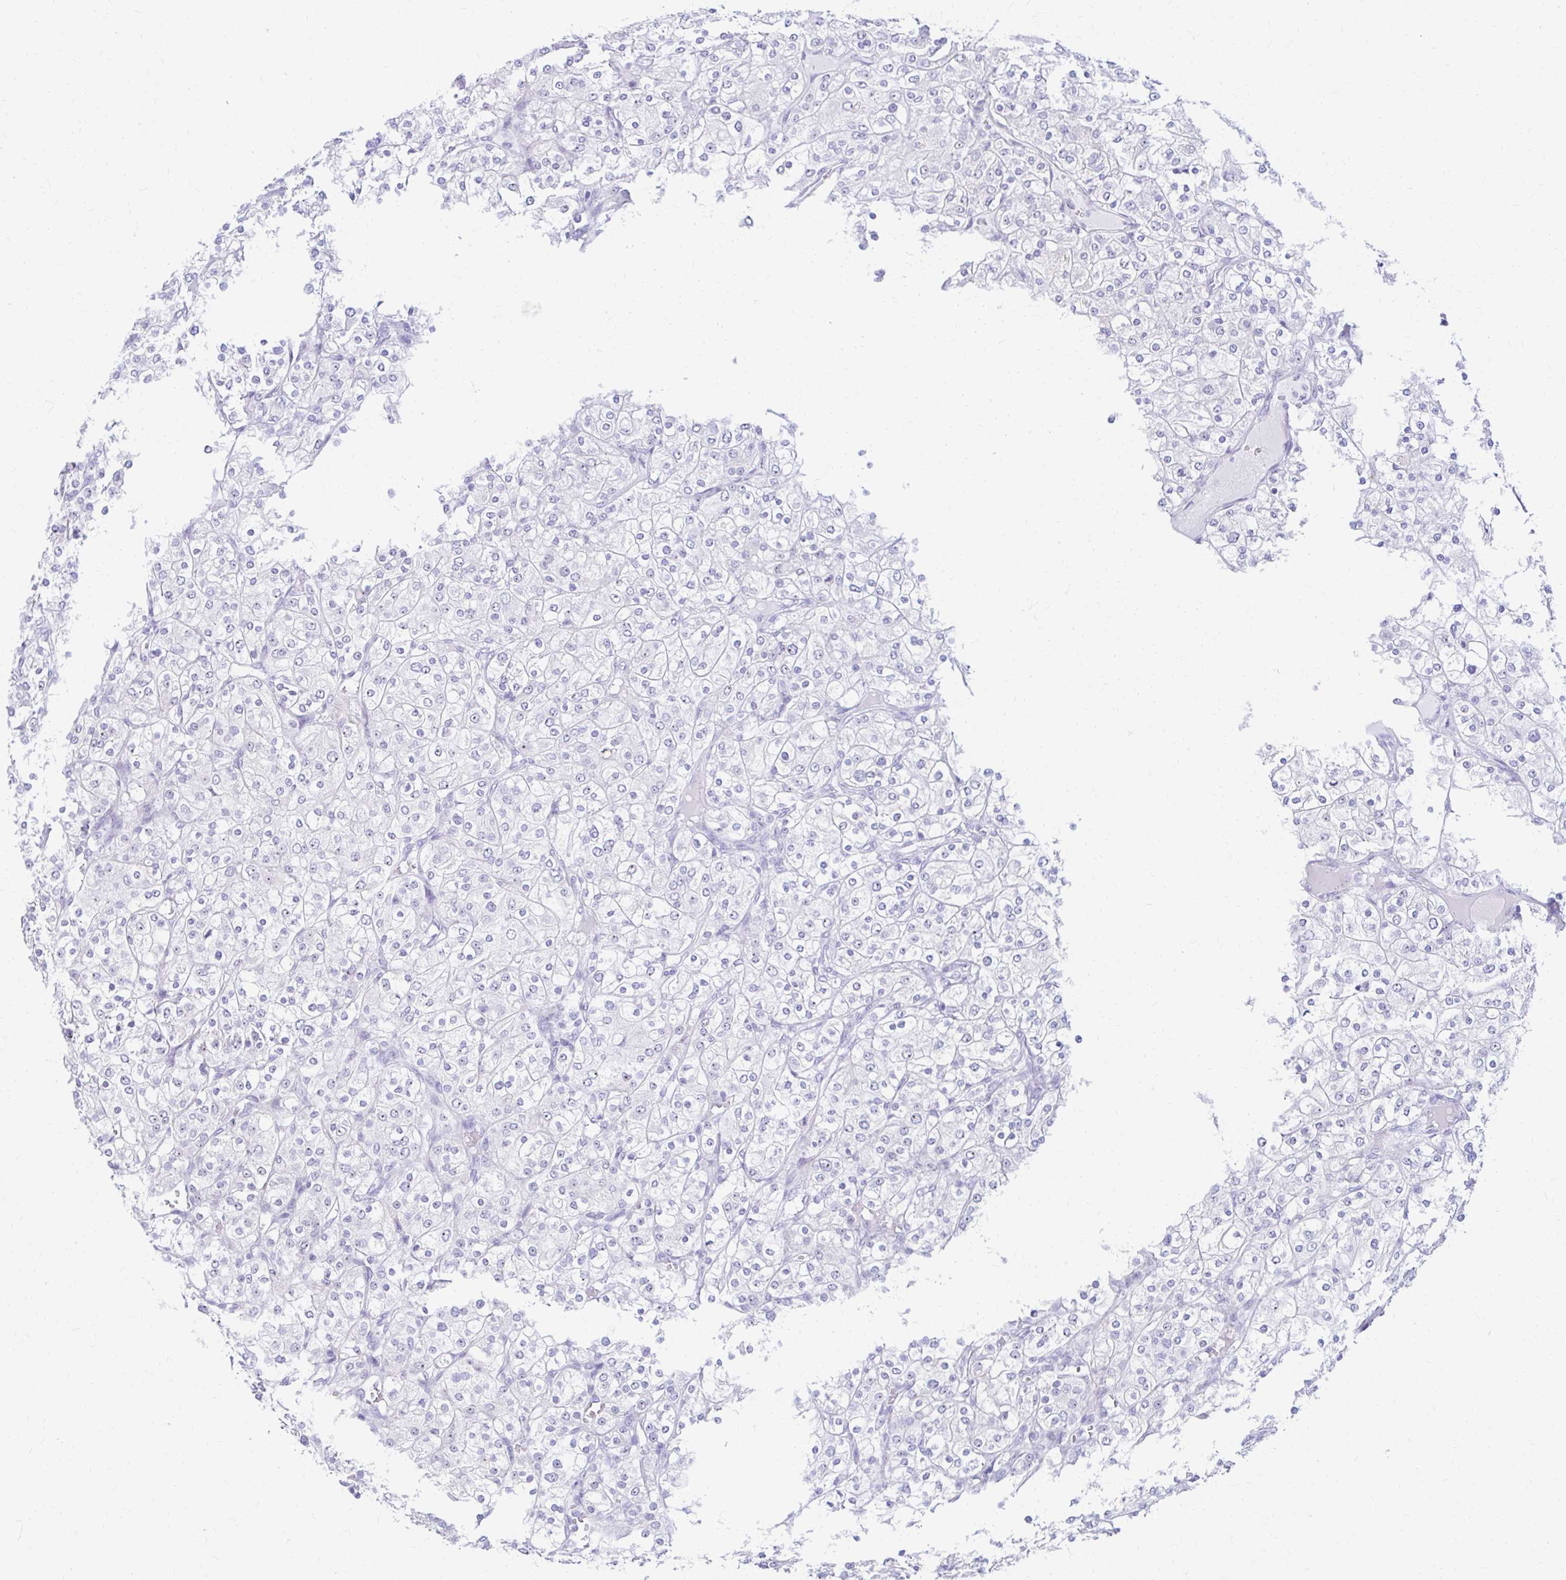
{"staining": {"intensity": "negative", "quantity": "none", "location": "none"}, "tissue": "renal cancer", "cell_type": "Tumor cells", "image_type": "cancer", "snomed": [{"axis": "morphology", "description": "Adenocarcinoma, NOS"}, {"axis": "topography", "description": "Kidney"}], "caption": "Tumor cells are negative for protein expression in human adenocarcinoma (renal).", "gene": "FTSJ3", "patient": {"sex": "male", "age": 80}}